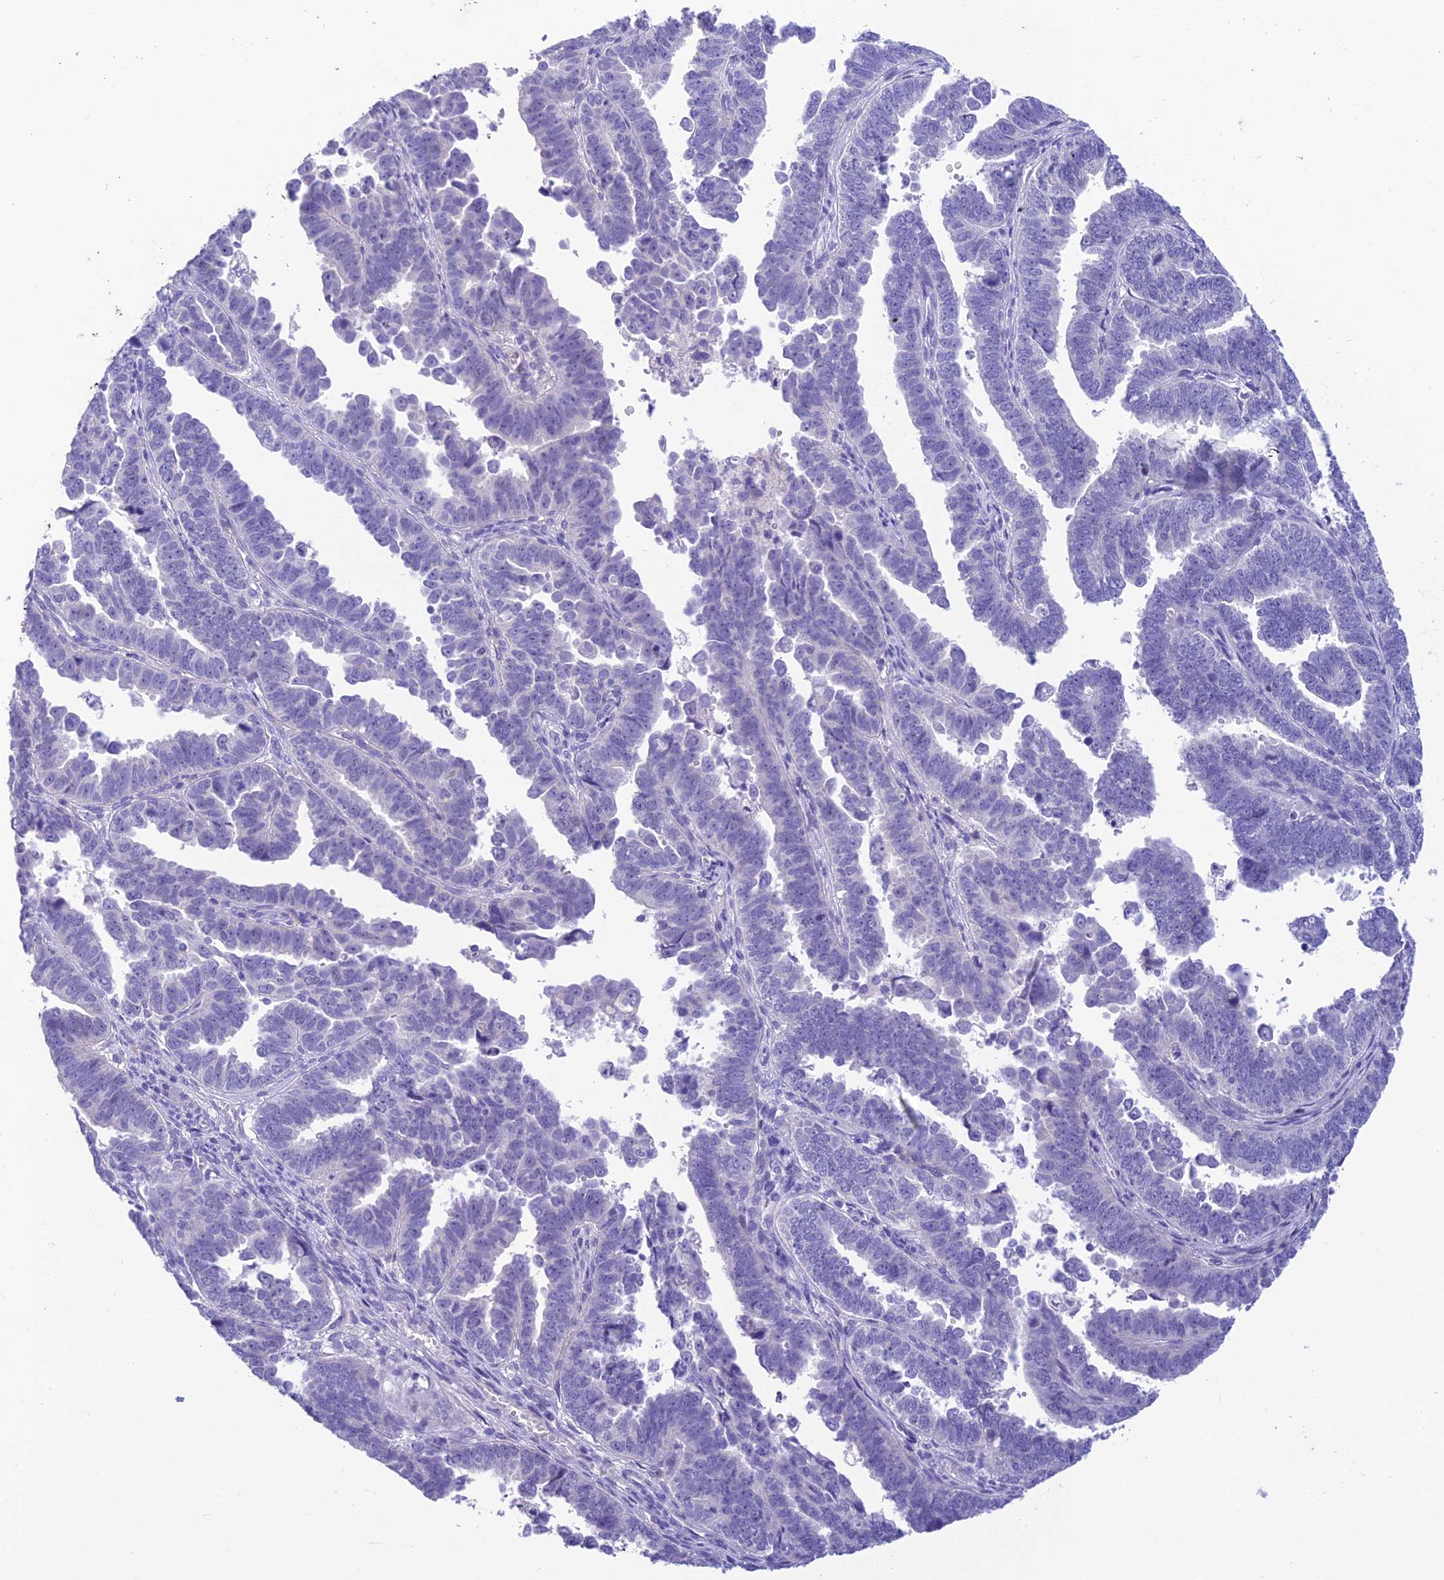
{"staining": {"intensity": "negative", "quantity": "none", "location": "none"}, "tissue": "endometrial cancer", "cell_type": "Tumor cells", "image_type": "cancer", "snomed": [{"axis": "morphology", "description": "Adenocarcinoma, NOS"}, {"axis": "topography", "description": "Endometrium"}], "caption": "Immunohistochemistry micrograph of human endometrial cancer stained for a protein (brown), which demonstrates no expression in tumor cells.", "gene": "KDELR3", "patient": {"sex": "female", "age": 75}}